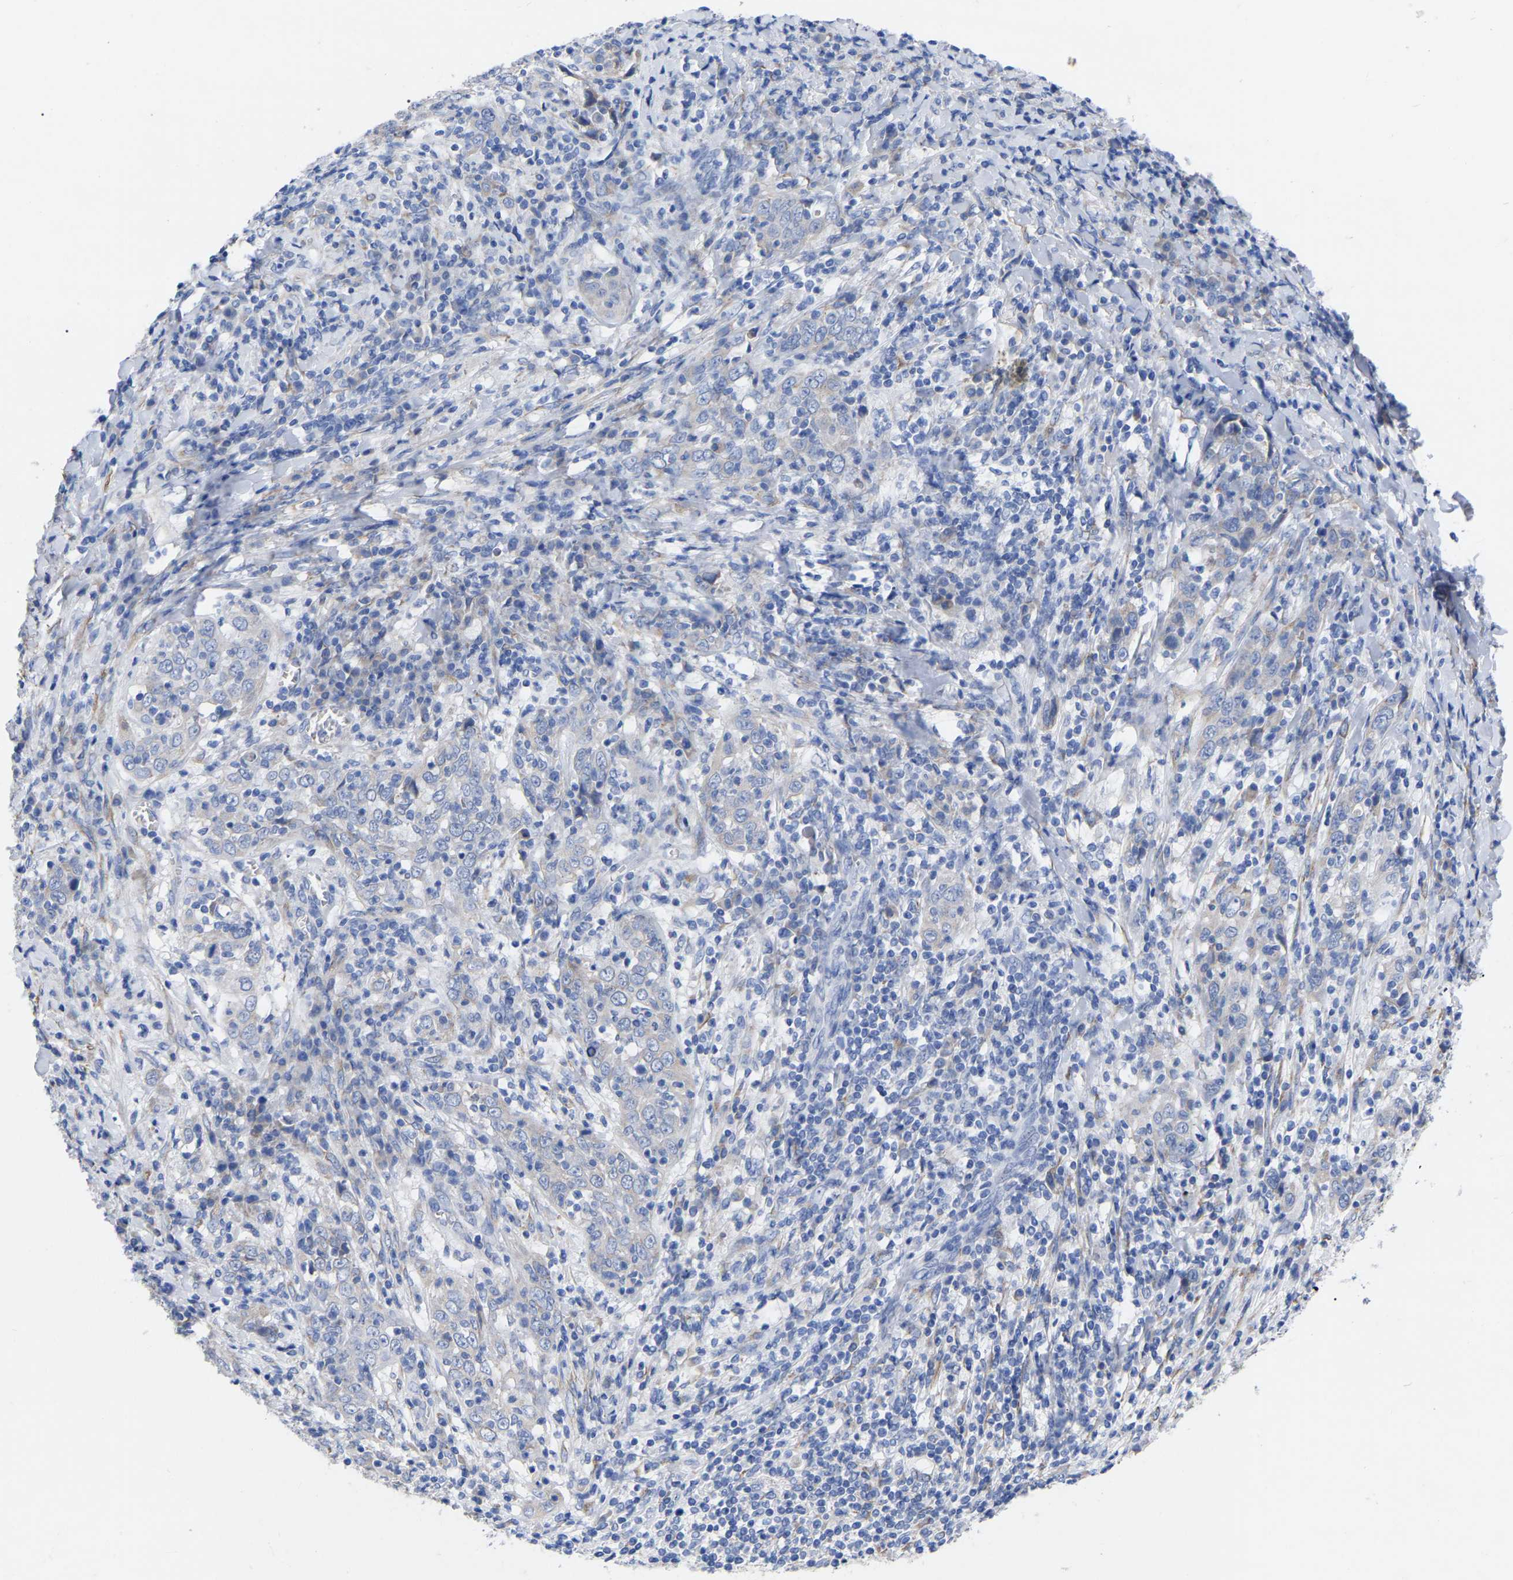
{"staining": {"intensity": "negative", "quantity": "none", "location": "none"}, "tissue": "cervical cancer", "cell_type": "Tumor cells", "image_type": "cancer", "snomed": [{"axis": "morphology", "description": "Squamous cell carcinoma, NOS"}, {"axis": "topography", "description": "Cervix"}], "caption": "The image demonstrates no staining of tumor cells in squamous cell carcinoma (cervical).", "gene": "GDF3", "patient": {"sex": "female", "age": 46}}